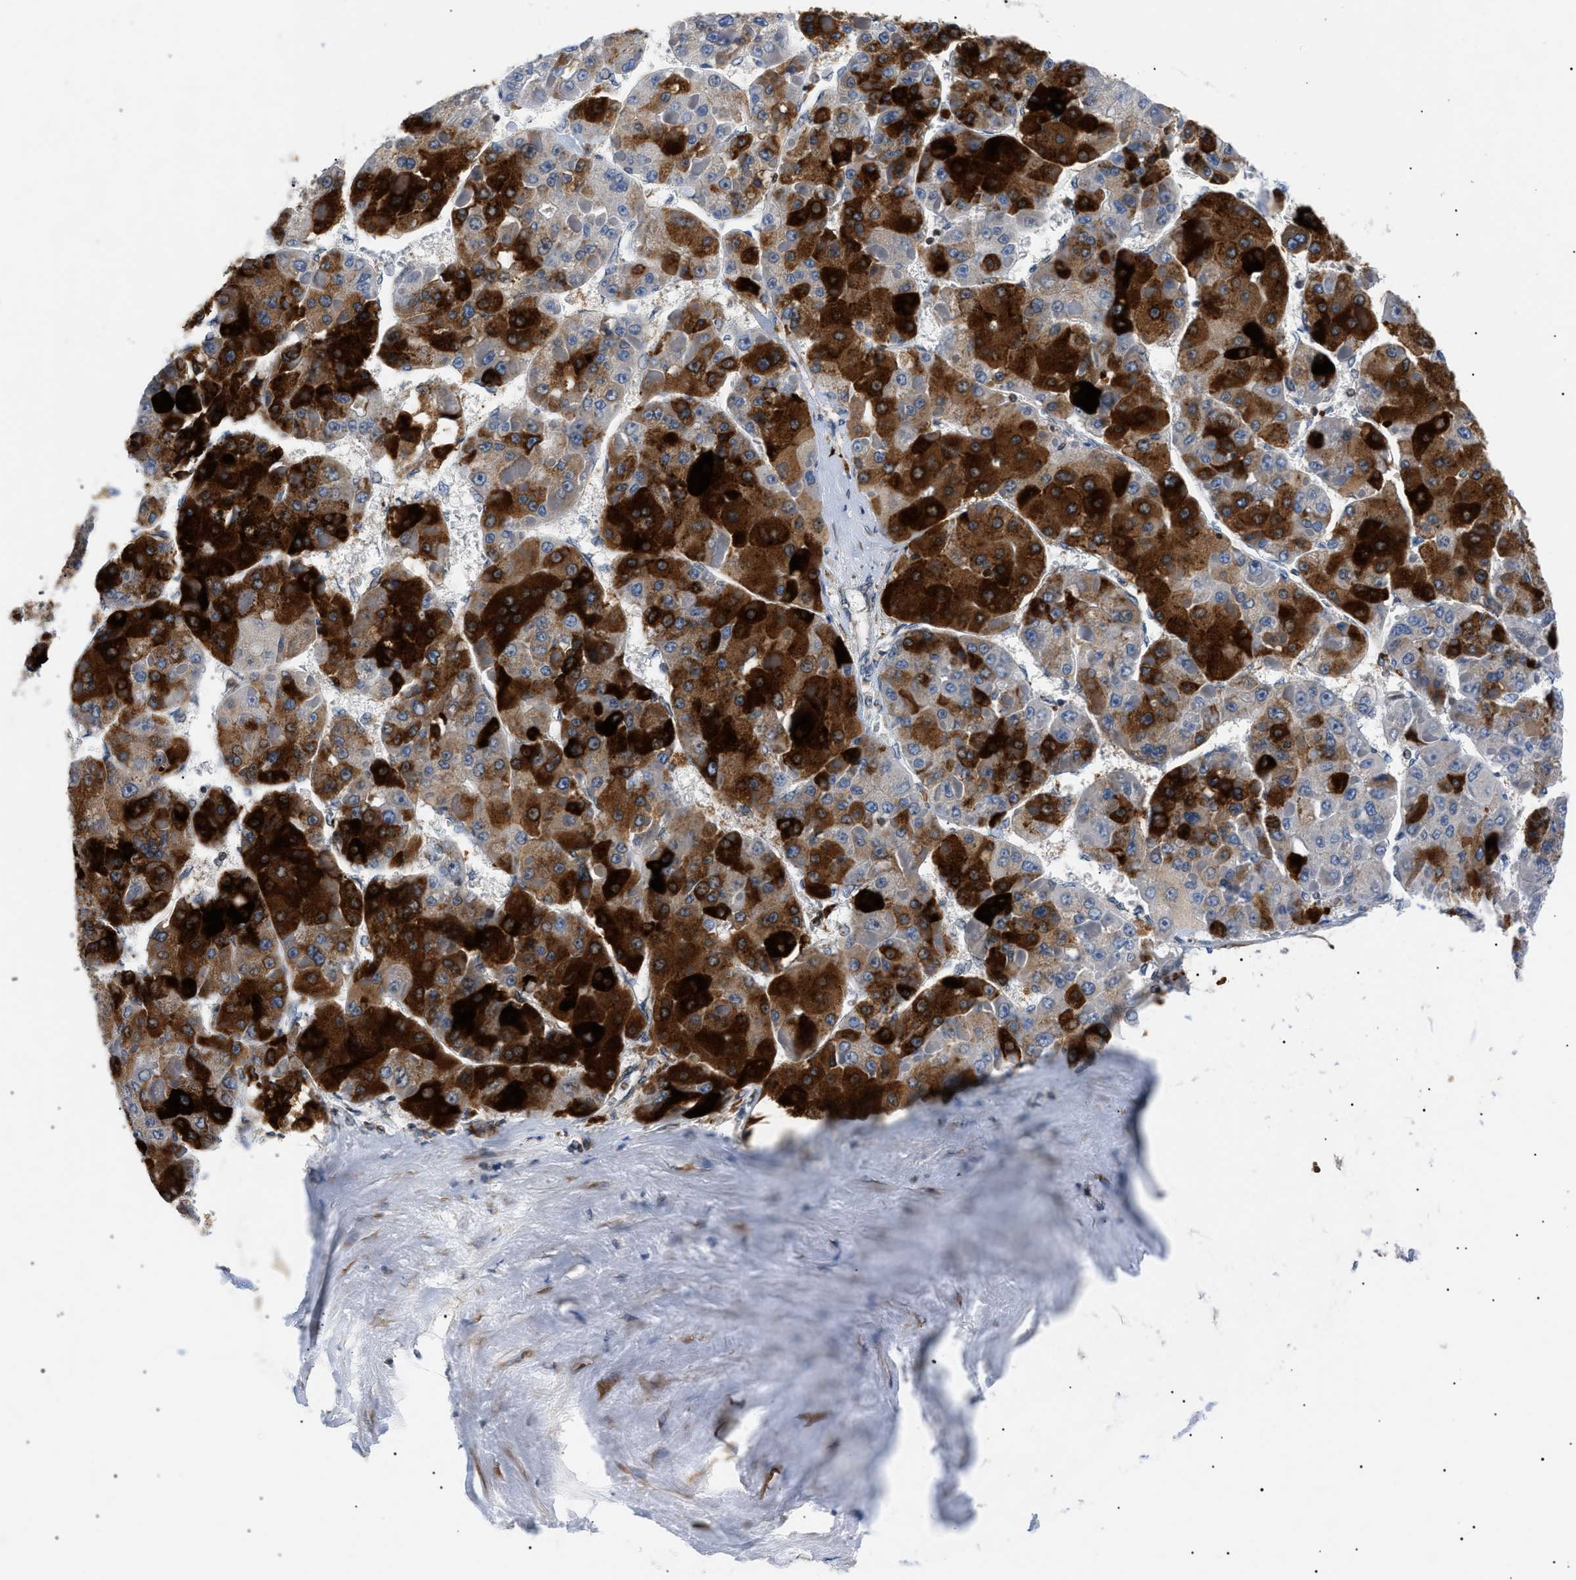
{"staining": {"intensity": "strong", "quantity": ">75%", "location": "cytoplasmic/membranous"}, "tissue": "liver cancer", "cell_type": "Tumor cells", "image_type": "cancer", "snomed": [{"axis": "morphology", "description": "Carcinoma, Hepatocellular, NOS"}, {"axis": "topography", "description": "Liver"}], "caption": "Tumor cells display strong cytoplasmic/membranous positivity in about >75% of cells in hepatocellular carcinoma (liver).", "gene": "DERL1", "patient": {"sex": "female", "age": 73}}